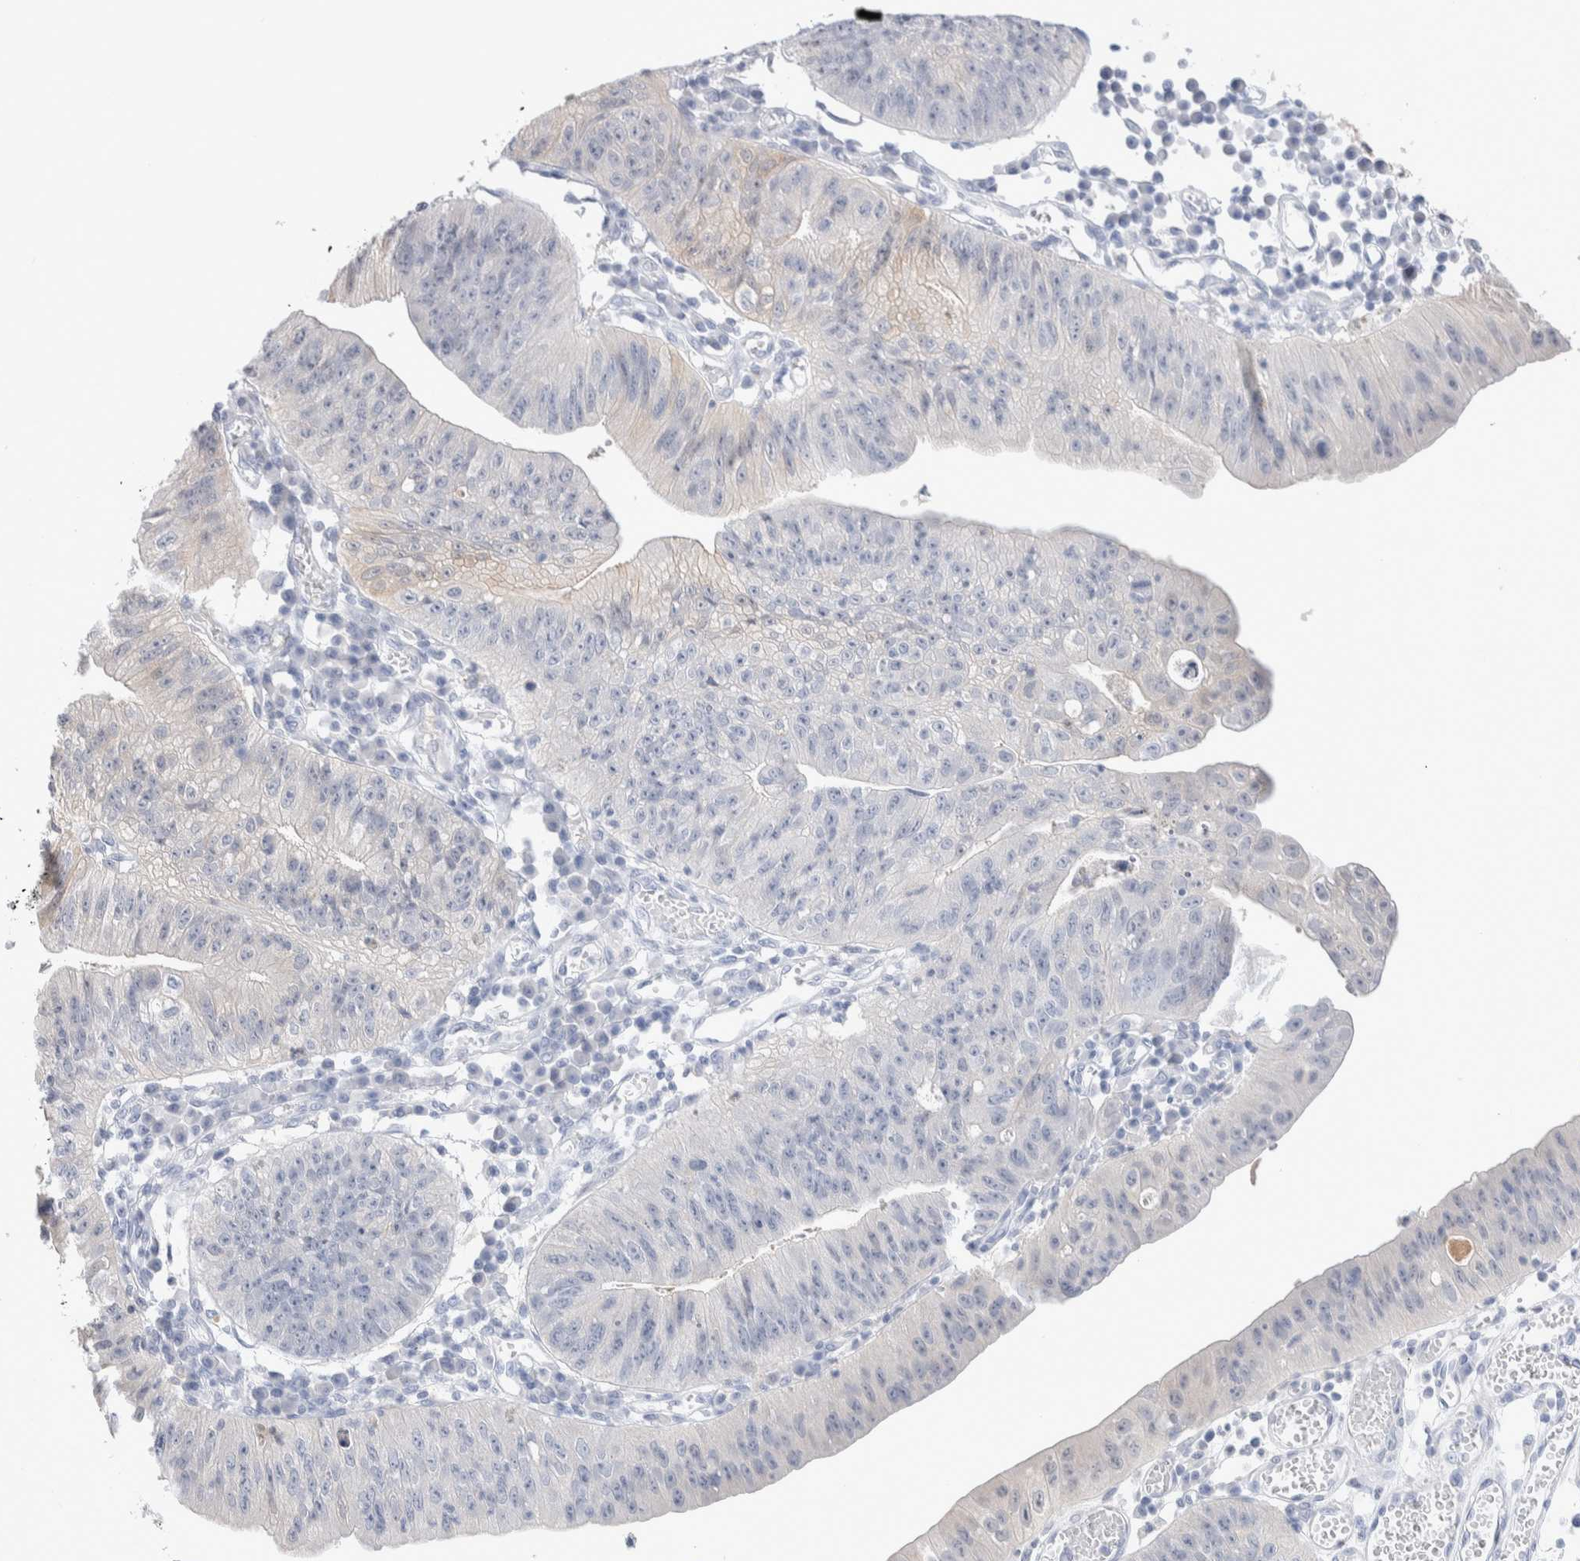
{"staining": {"intensity": "weak", "quantity": "<25%", "location": "cytoplasmic/membranous"}, "tissue": "stomach cancer", "cell_type": "Tumor cells", "image_type": "cancer", "snomed": [{"axis": "morphology", "description": "Adenocarcinoma, NOS"}, {"axis": "topography", "description": "Stomach"}], "caption": "DAB immunohistochemical staining of stomach cancer (adenocarcinoma) demonstrates no significant expression in tumor cells.", "gene": "GDA", "patient": {"sex": "male", "age": 59}}